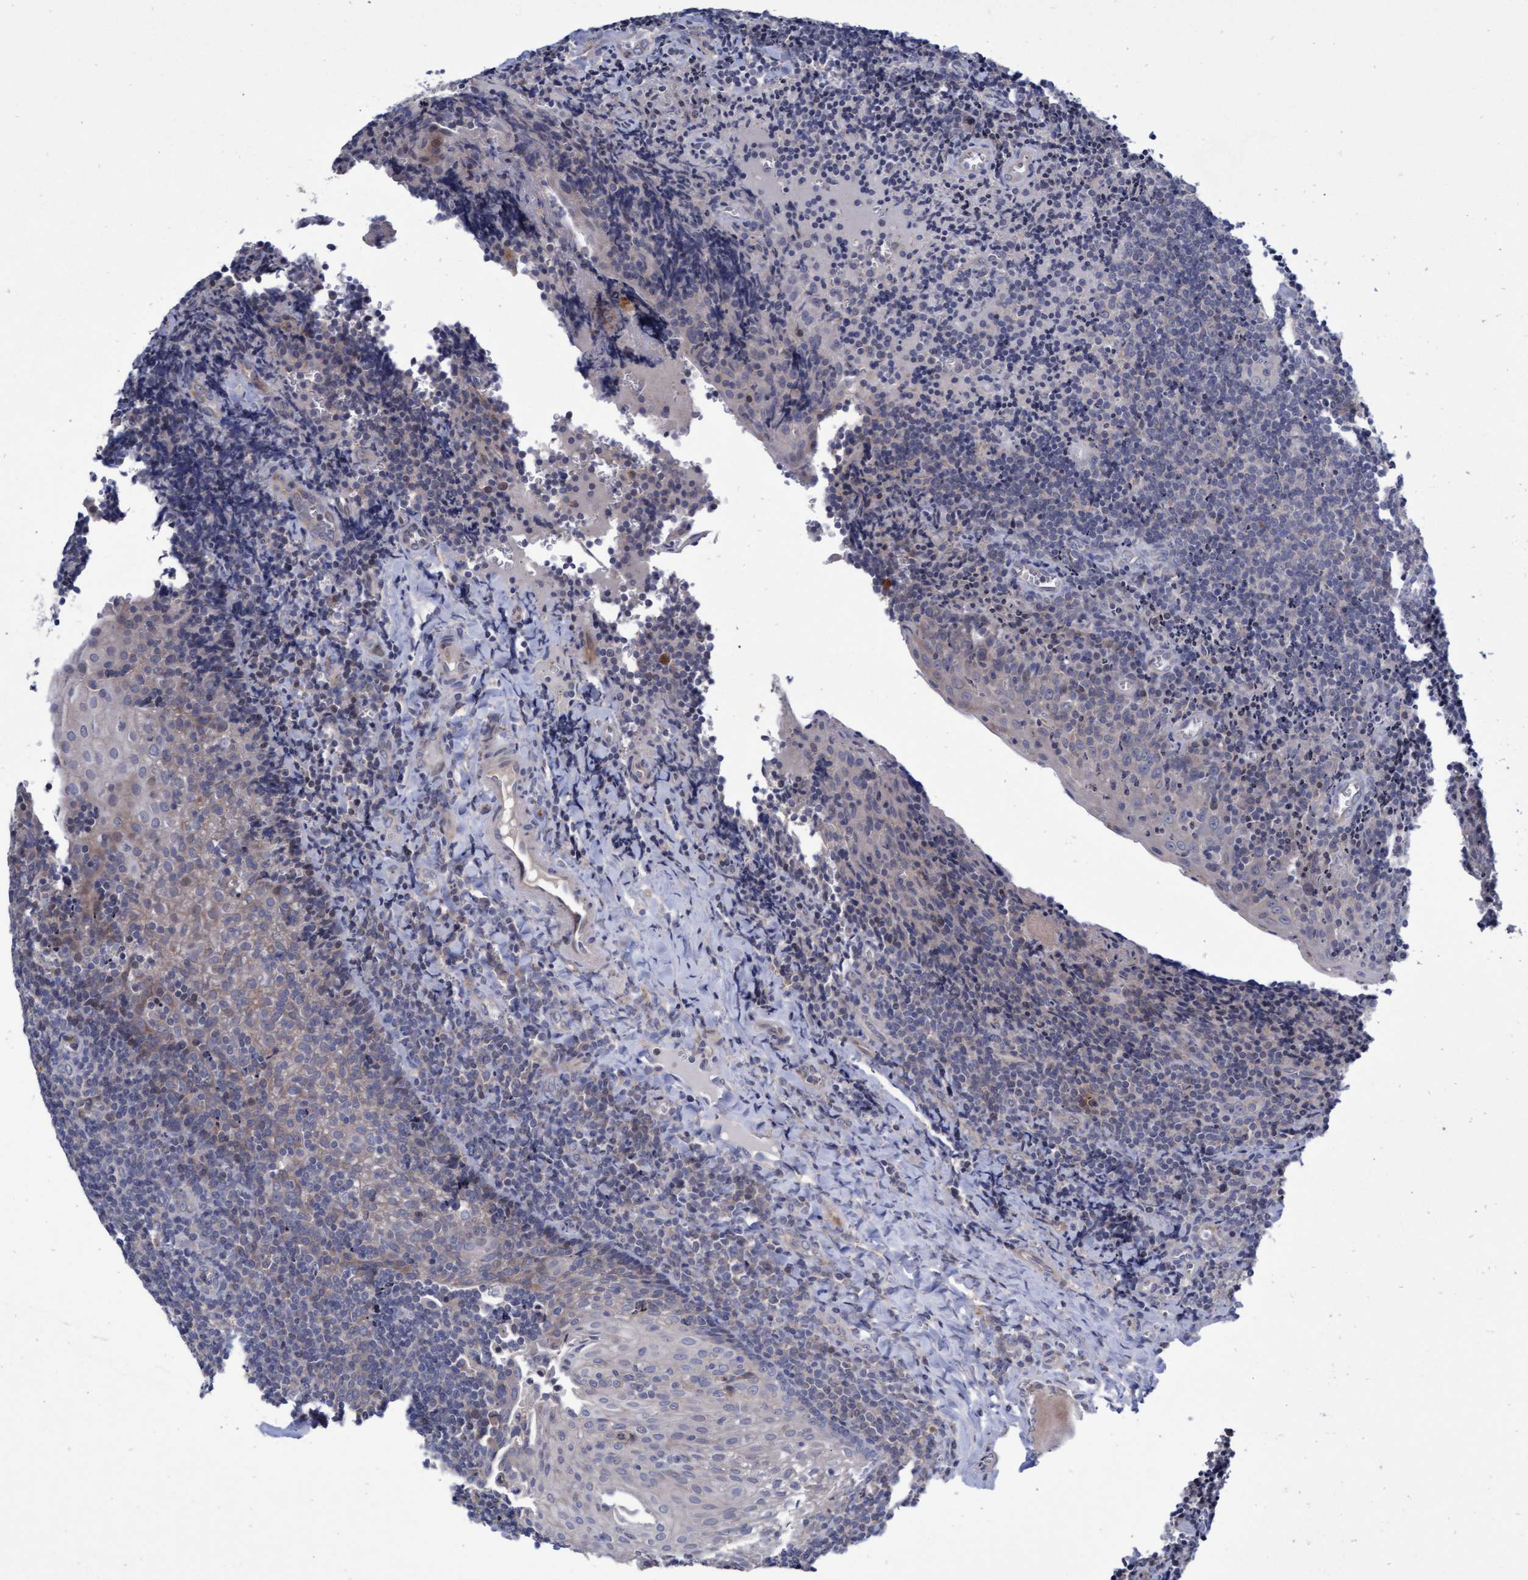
{"staining": {"intensity": "moderate", "quantity": ">75%", "location": "cytoplasmic/membranous"}, "tissue": "tonsil", "cell_type": "Germinal center cells", "image_type": "normal", "snomed": [{"axis": "morphology", "description": "Normal tissue, NOS"}, {"axis": "morphology", "description": "Inflammation, NOS"}, {"axis": "topography", "description": "Tonsil"}], "caption": "Protein positivity by IHC demonstrates moderate cytoplasmic/membranous staining in approximately >75% of germinal center cells in benign tonsil.", "gene": "ABCF2", "patient": {"sex": "female", "age": 31}}